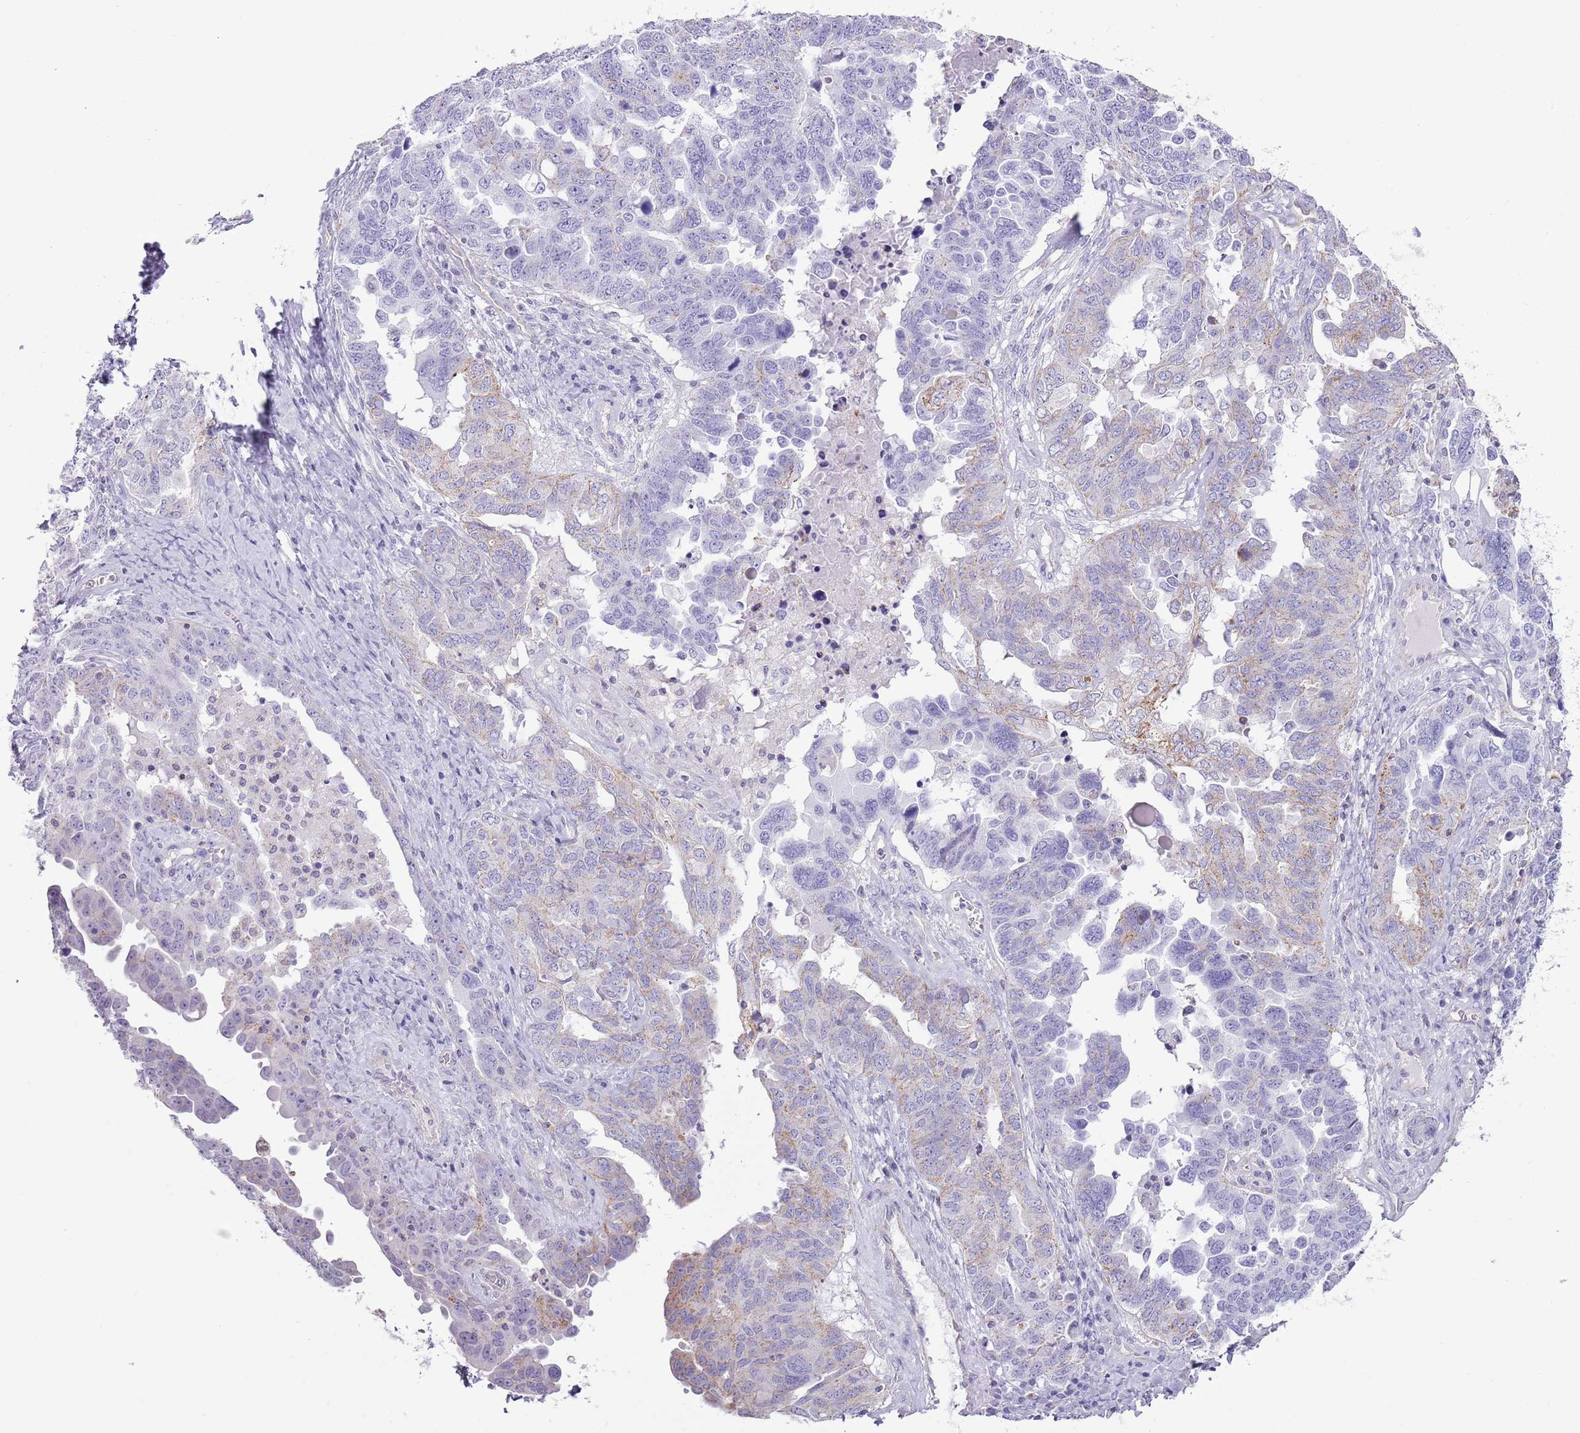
{"staining": {"intensity": "weak", "quantity": "<25%", "location": "cytoplasmic/membranous"}, "tissue": "ovarian cancer", "cell_type": "Tumor cells", "image_type": "cancer", "snomed": [{"axis": "morphology", "description": "Carcinoma, endometroid"}, {"axis": "topography", "description": "Ovary"}], "caption": "This is a histopathology image of IHC staining of ovarian cancer (endometroid carcinoma), which shows no expression in tumor cells. (DAB IHC with hematoxylin counter stain).", "gene": "SLC23A1", "patient": {"sex": "female", "age": 62}}